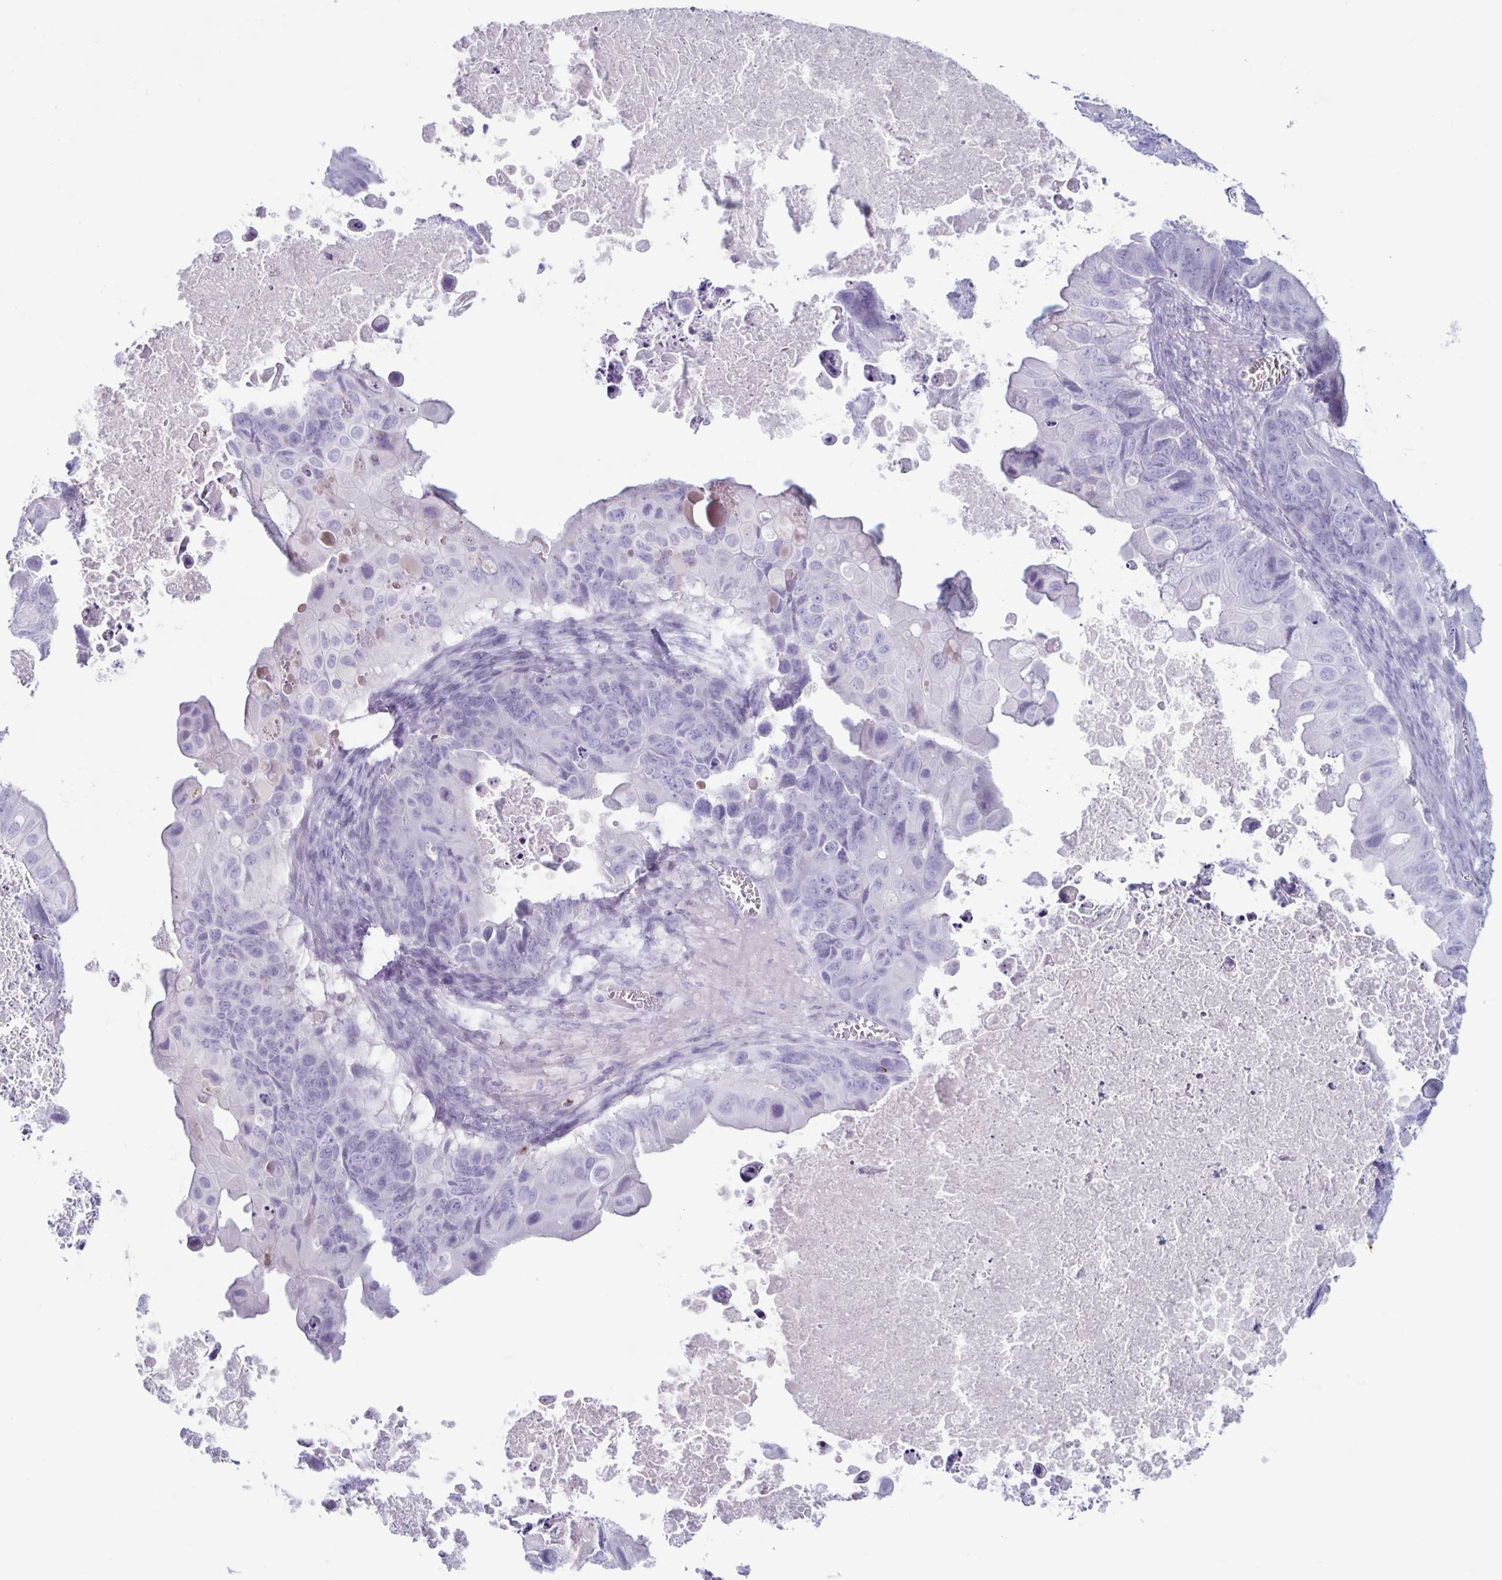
{"staining": {"intensity": "negative", "quantity": "none", "location": "none"}, "tissue": "ovarian cancer", "cell_type": "Tumor cells", "image_type": "cancer", "snomed": [{"axis": "morphology", "description": "Cystadenocarcinoma, mucinous, NOS"}, {"axis": "topography", "description": "Ovary"}], "caption": "The IHC image has no significant staining in tumor cells of ovarian cancer (mucinous cystadenocarcinoma) tissue.", "gene": "GZMK", "patient": {"sex": "female", "age": 64}}